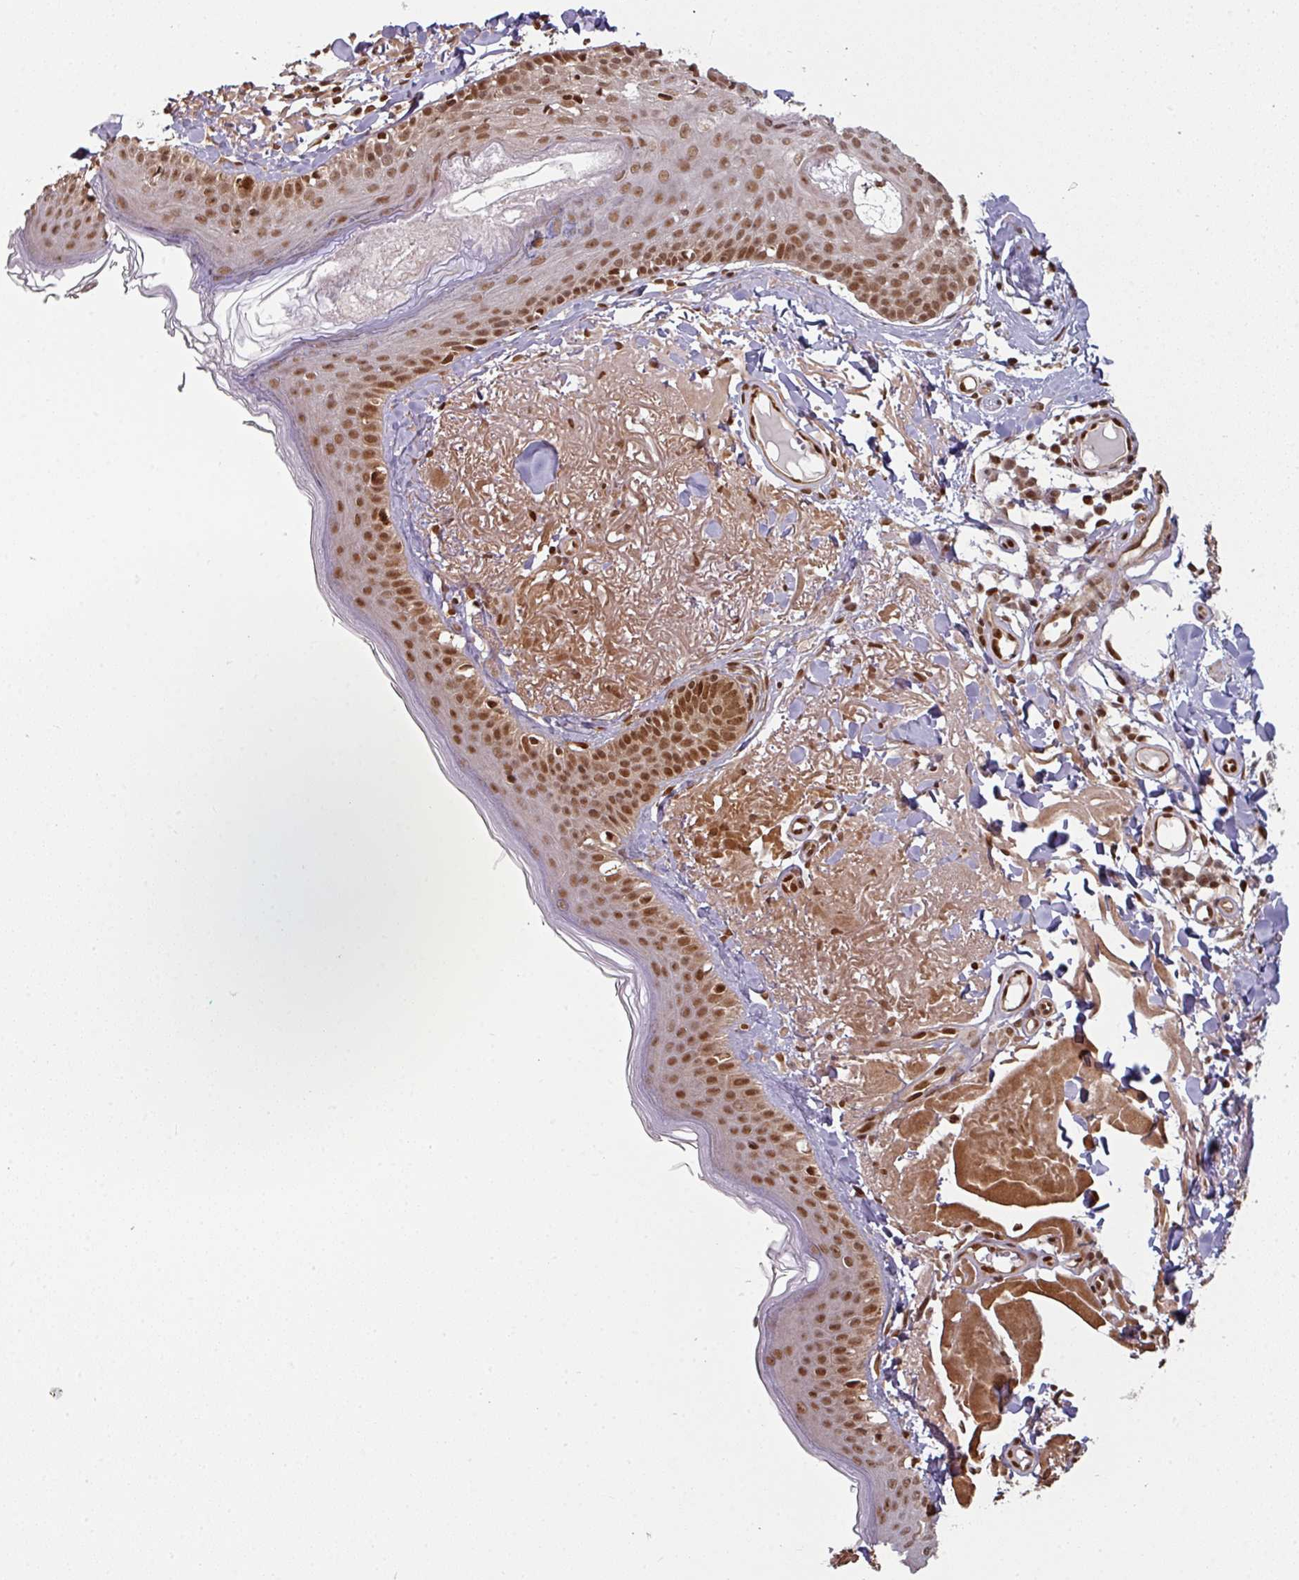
{"staining": {"intensity": "moderate", "quantity": ">75%", "location": "nuclear"}, "tissue": "skin", "cell_type": "Fibroblasts", "image_type": "normal", "snomed": [{"axis": "morphology", "description": "Normal tissue, NOS"}, {"axis": "morphology", "description": "Malignant melanoma, NOS"}, {"axis": "topography", "description": "Skin"}], "caption": "This histopathology image shows immunohistochemistry (IHC) staining of unremarkable human skin, with medium moderate nuclear positivity in about >75% of fibroblasts.", "gene": "SIK3", "patient": {"sex": "male", "age": 80}}